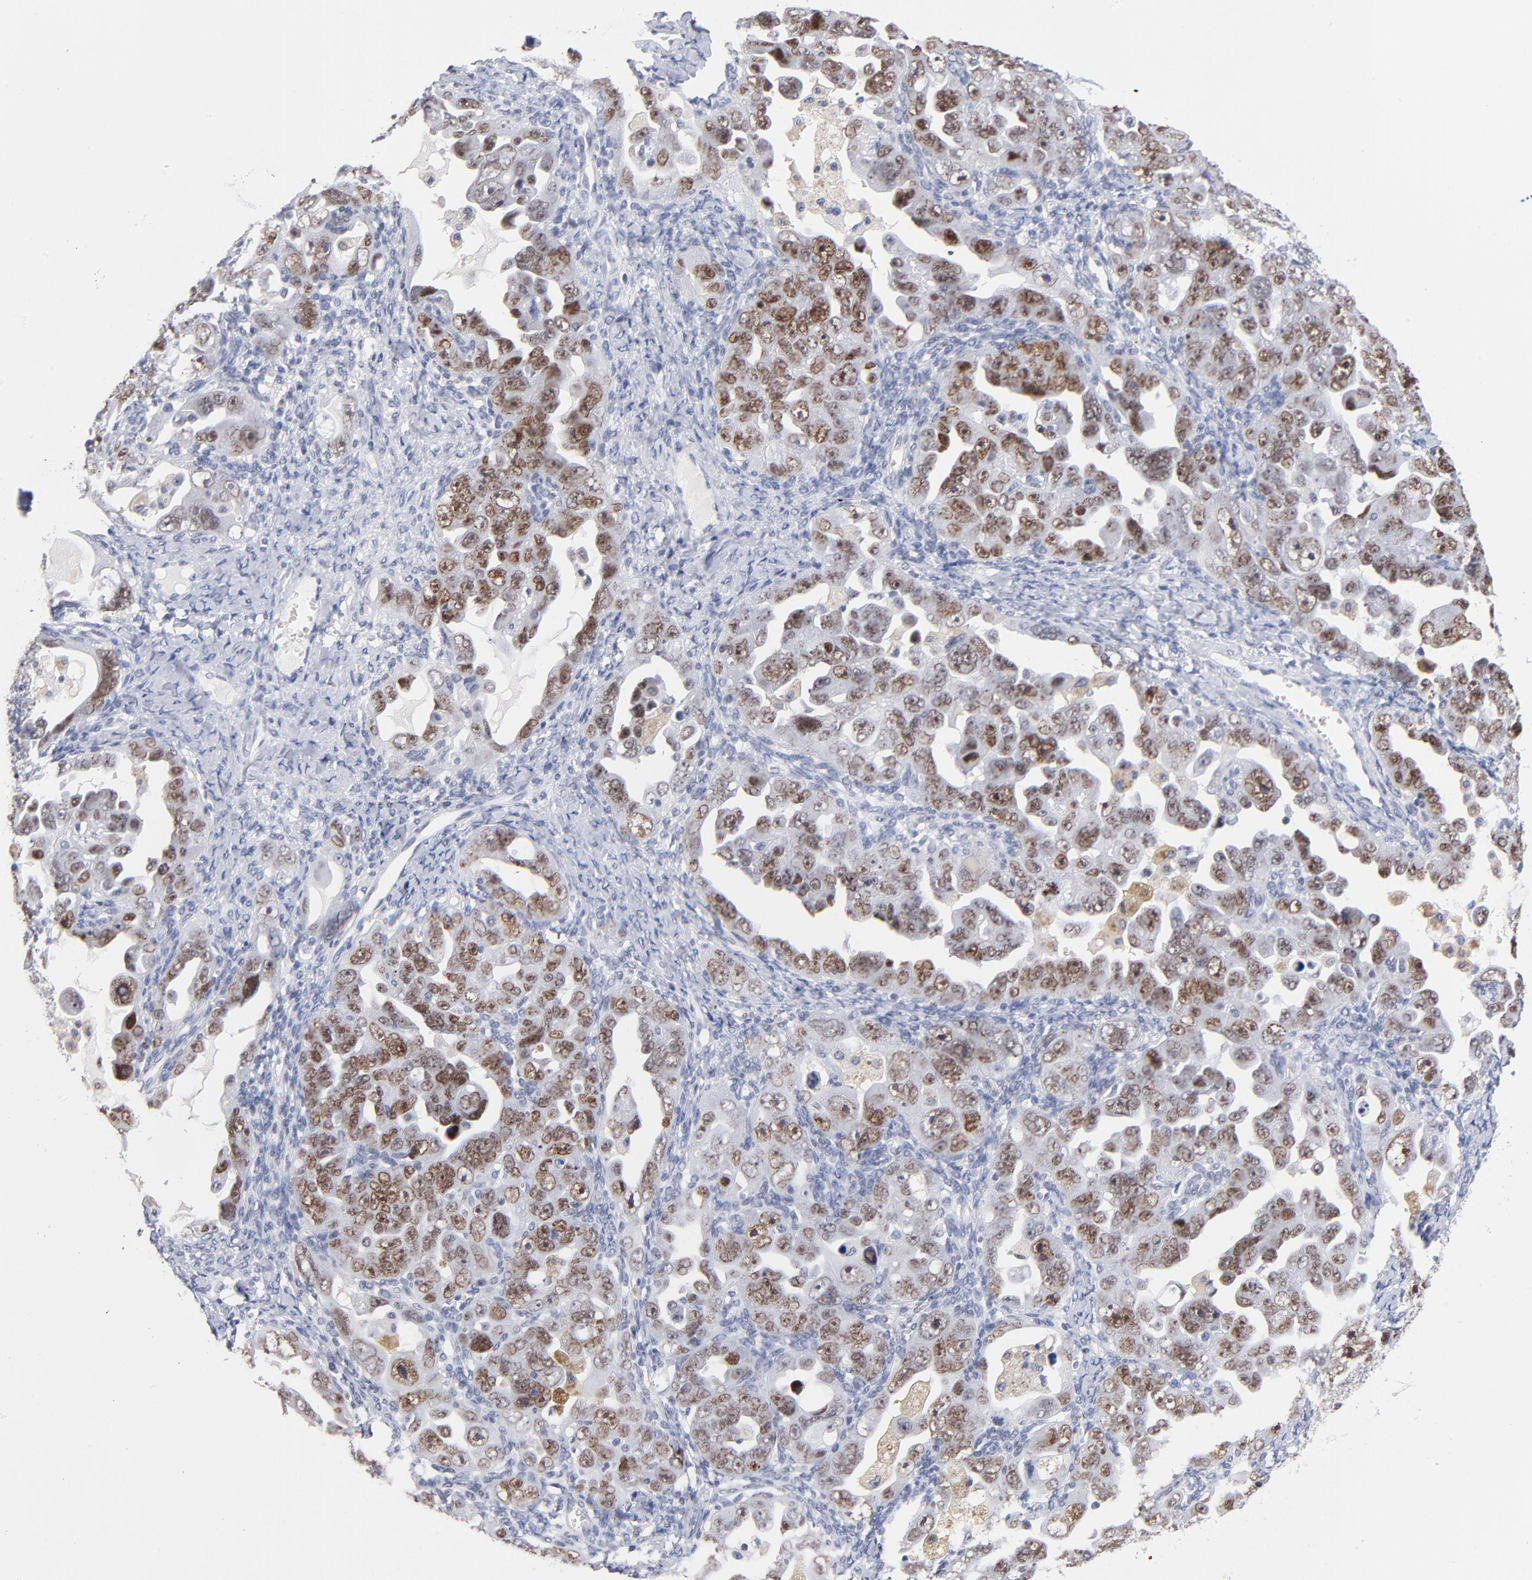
{"staining": {"intensity": "moderate", "quantity": ">75%", "location": "nuclear"}, "tissue": "ovarian cancer", "cell_type": "Tumor cells", "image_type": "cancer", "snomed": [{"axis": "morphology", "description": "Cystadenocarcinoma, serous, NOS"}, {"axis": "topography", "description": "Ovary"}], "caption": "Ovarian serous cystadenocarcinoma stained with a brown dye demonstrates moderate nuclear positive staining in approximately >75% of tumor cells.", "gene": "ORC2", "patient": {"sex": "female", "age": 66}}